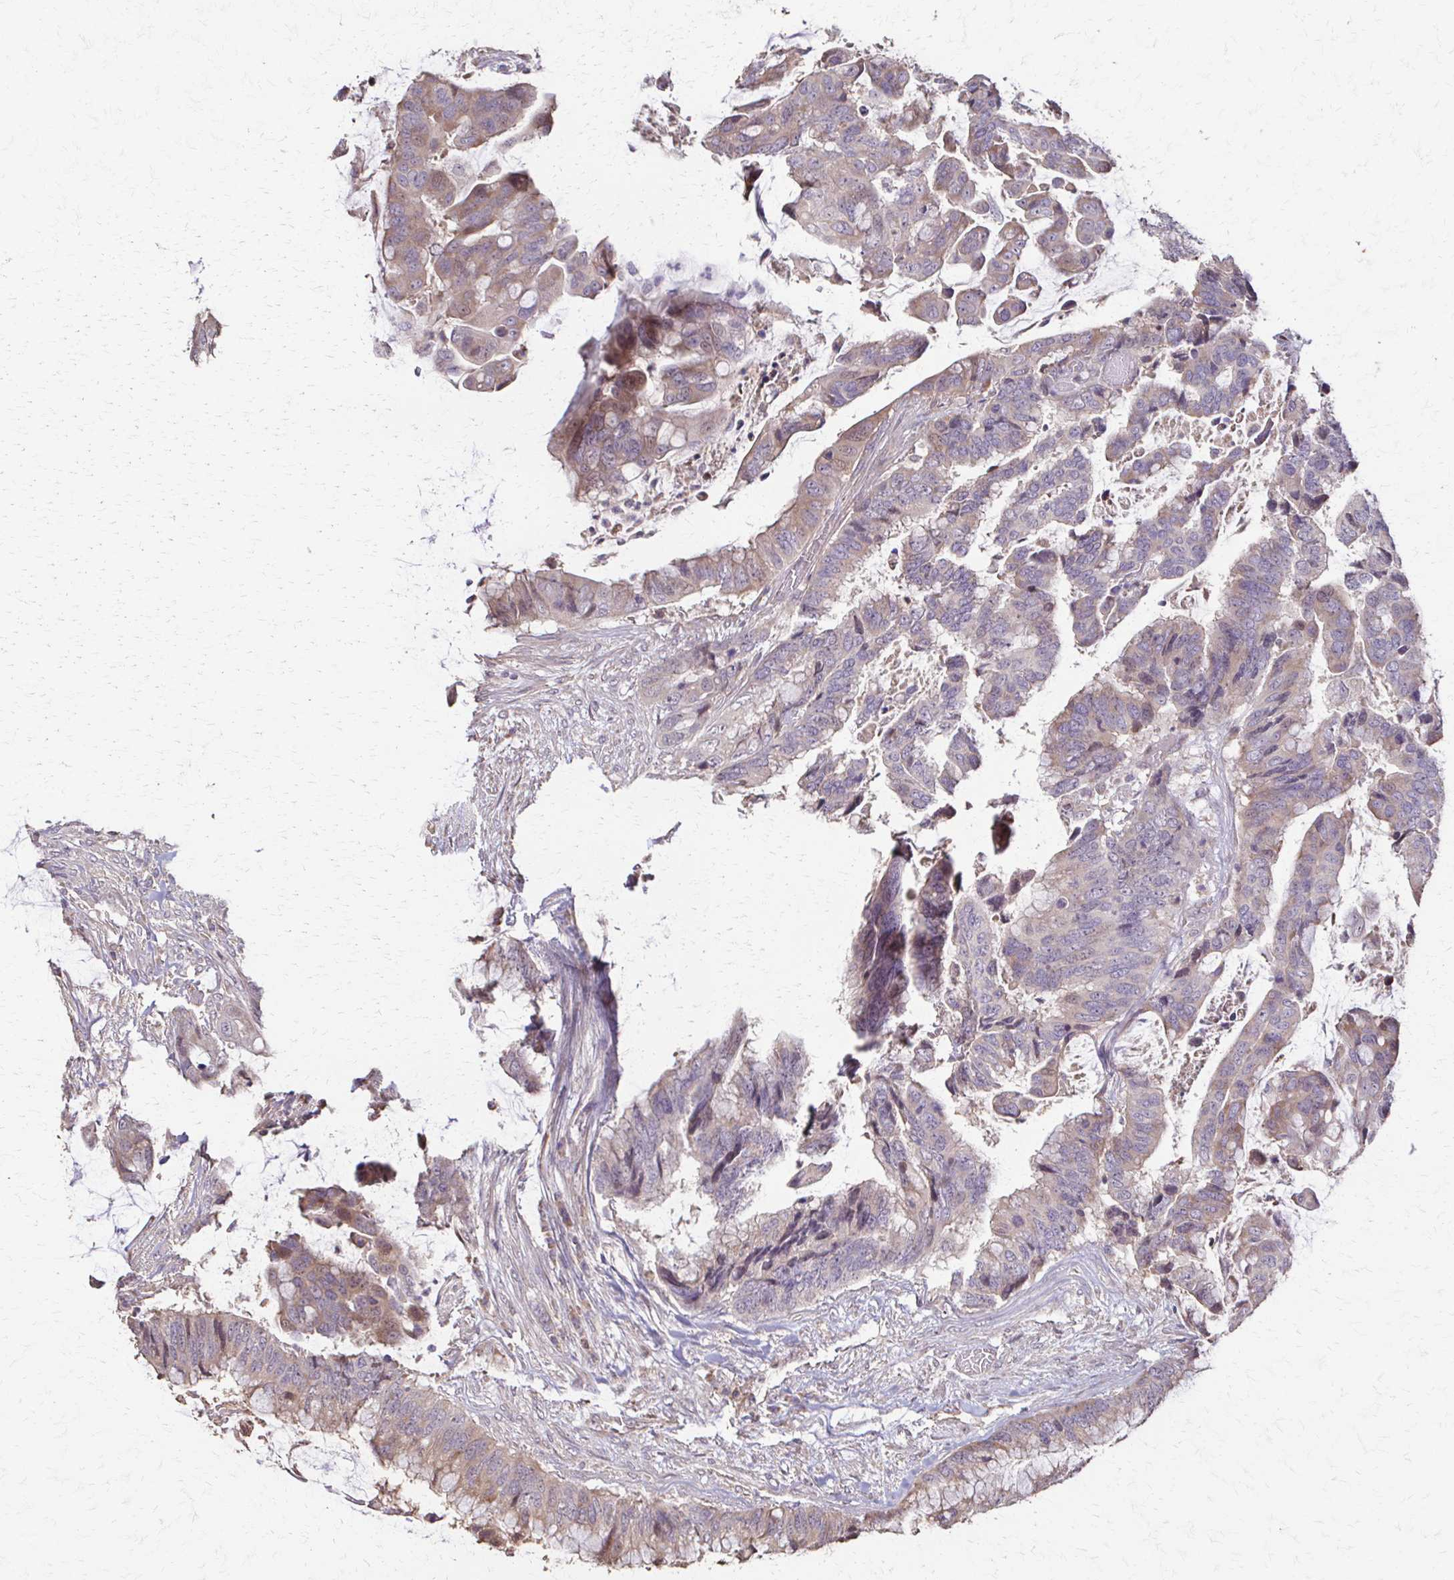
{"staining": {"intensity": "weak", "quantity": "25%-75%", "location": "cytoplasmic/membranous"}, "tissue": "colorectal cancer", "cell_type": "Tumor cells", "image_type": "cancer", "snomed": [{"axis": "morphology", "description": "Adenocarcinoma, NOS"}, {"axis": "topography", "description": "Rectum"}], "caption": "Brown immunohistochemical staining in human adenocarcinoma (colorectal) shows weak cytoplasmic/membranous positivity in about 25%-75% of tumor cells.", "gene": "IL18BP", "patient": {"sex": "female", "age": 59}}